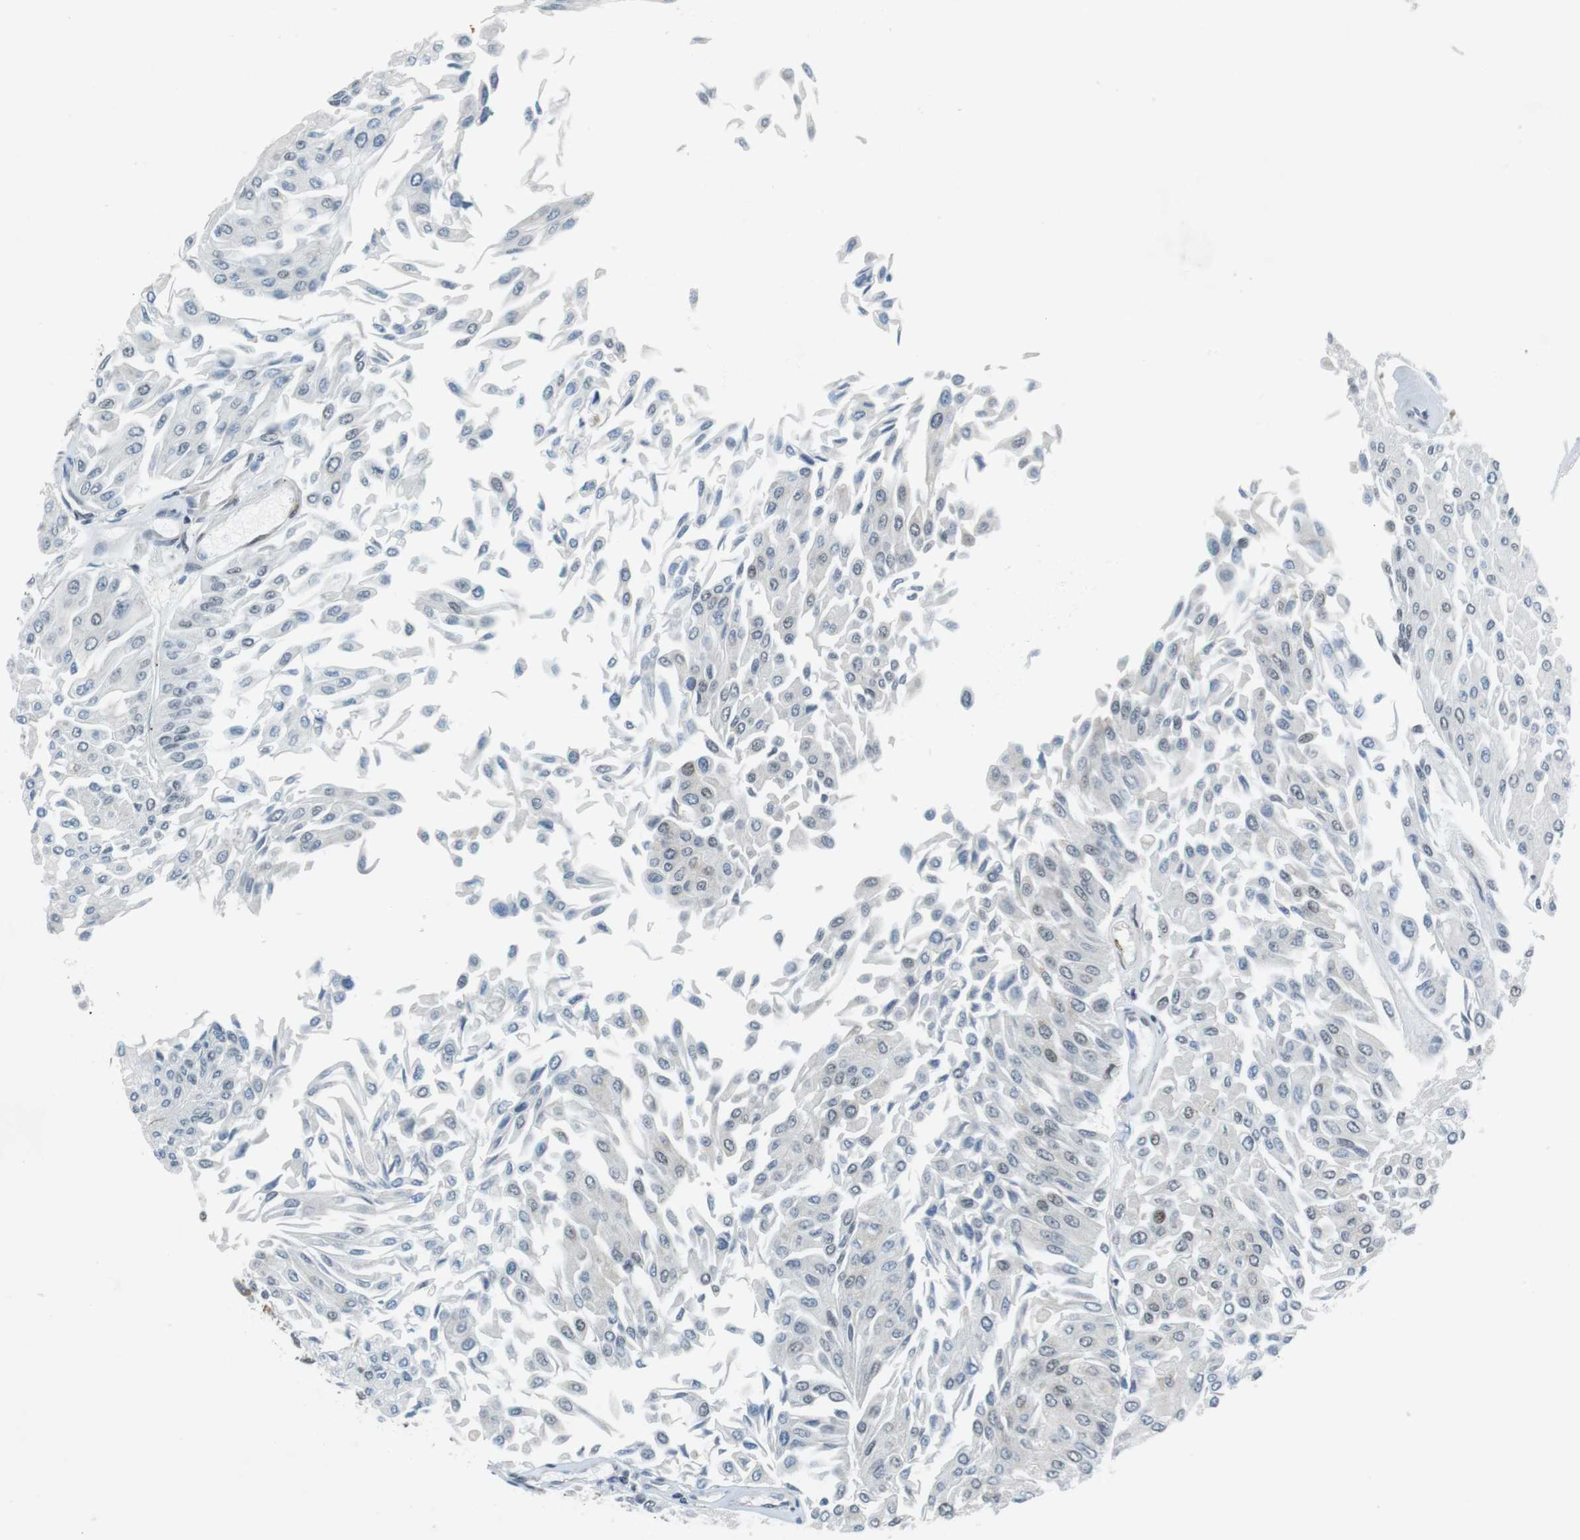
{"staining": {"intensity": "negative", "quantity": "none", "location": "none"}, "tissue": "urothelial cancer", "cell_type": "Tumor cells", "image_type": "cancer", "snomed": [{"axis": "morphology", "description": "Urothelial carcinoma, Low grade"}, {"axis": "topography", "description": "Urinary bladder"}], "caption": "Protein analysis of urothelial carcinoma (low-grade) demonstrates no significant positivity in tumor cells.", "gene": "RNF38", "patient": {"sex": "male", "age": 67}}